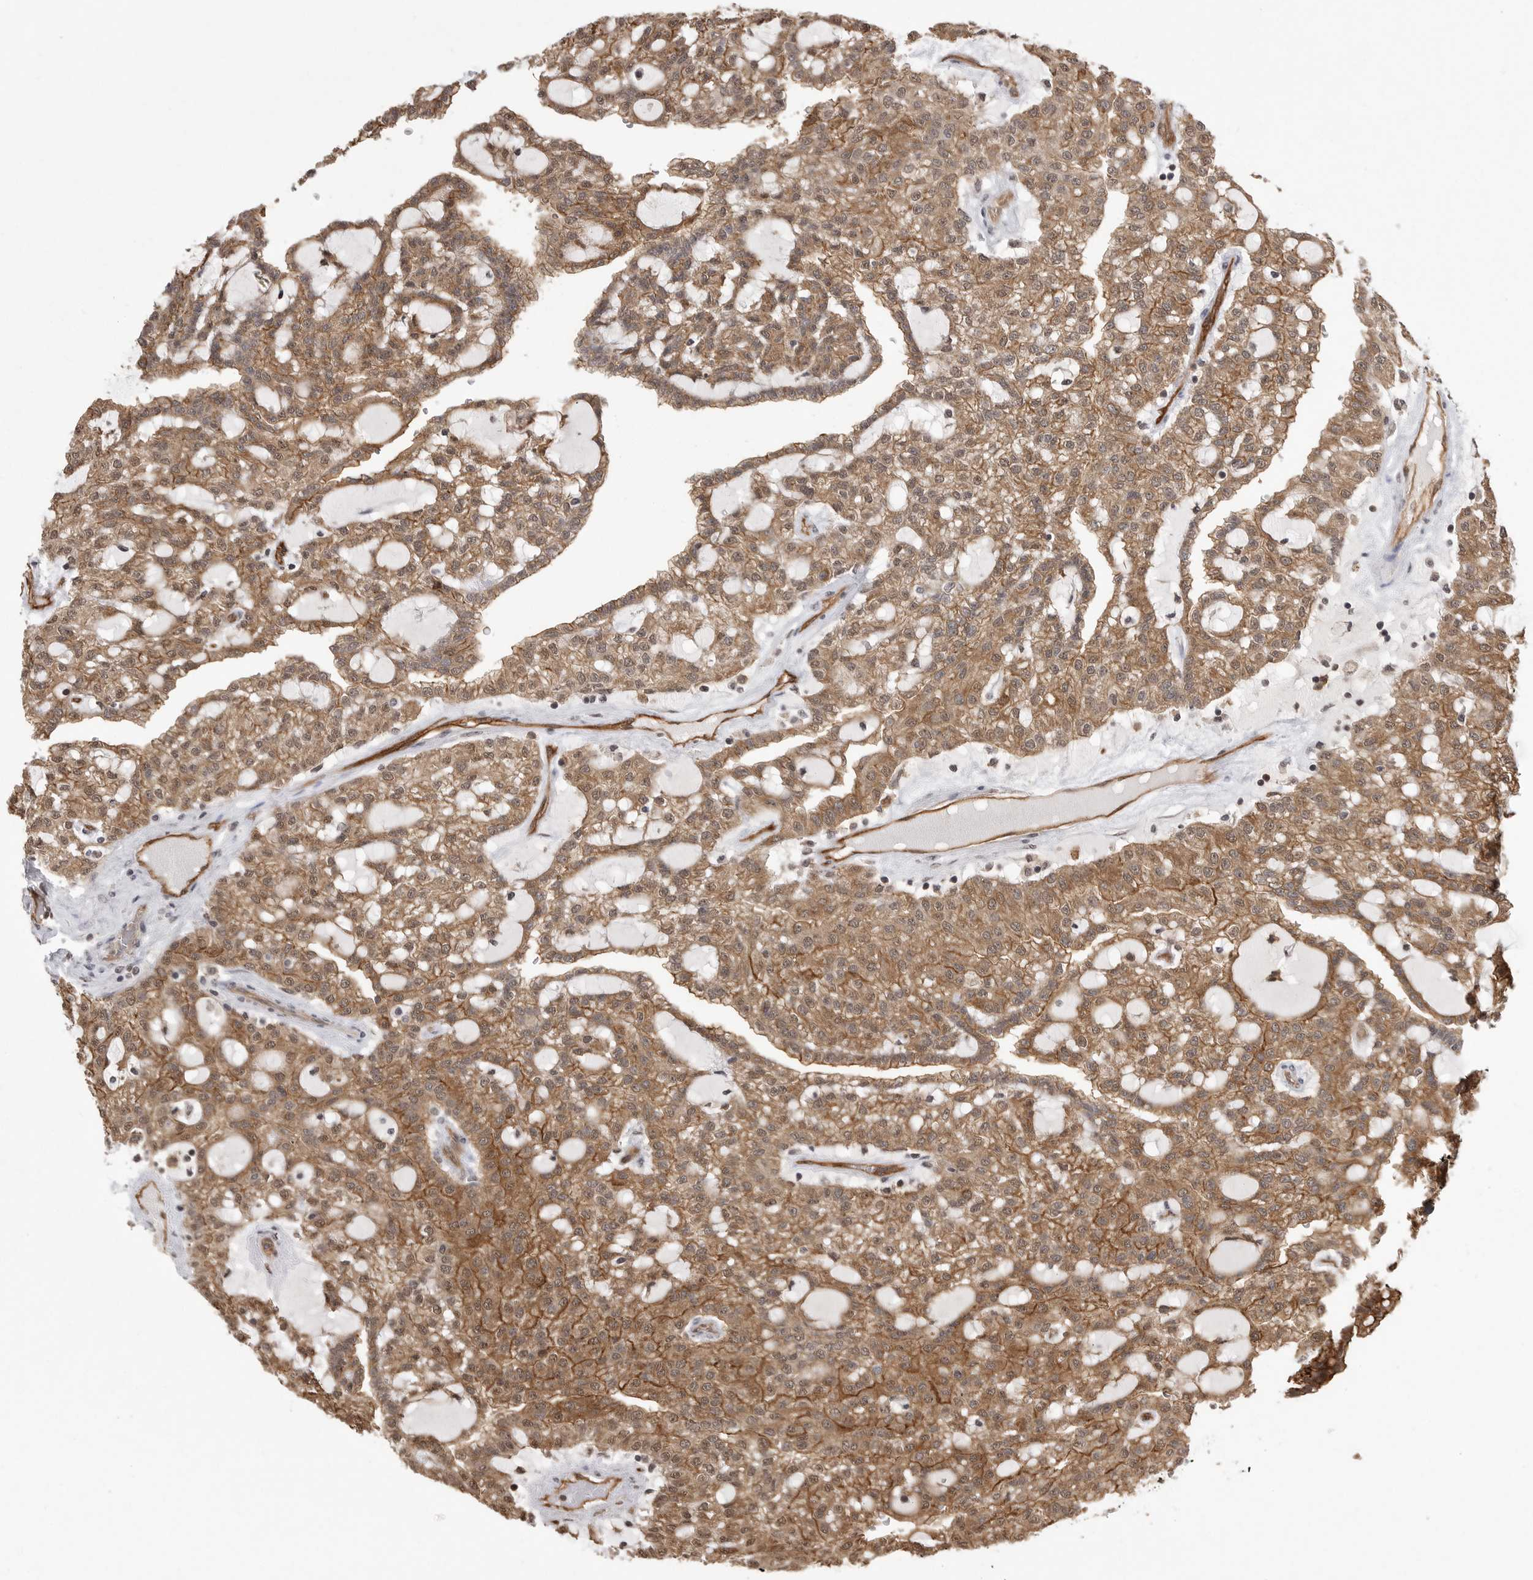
{"staining": {"intensity": "moderate", "quantity": ">75%", "location": "cytoplasmic/membranous"}, "tissue": "renal cancer", "cell_type": "Tumor cells", "image_type": "cancer", "snomed": [{"axis": "morphology", "description": "Adenocarcinoma, NOS"}, {"axis": "topography", "description": "Kidney"}], "caption": "Immunohistochemistry image of renal cancer (adenocarcinoma) stained for a protein (brown), which demonstrates medium levels of moderate cytoplasmic/membranous expression in approximately >75% of tumor cells.", "gene": "NECTIN1", "patient": {"sex": "male", "age": 63}}